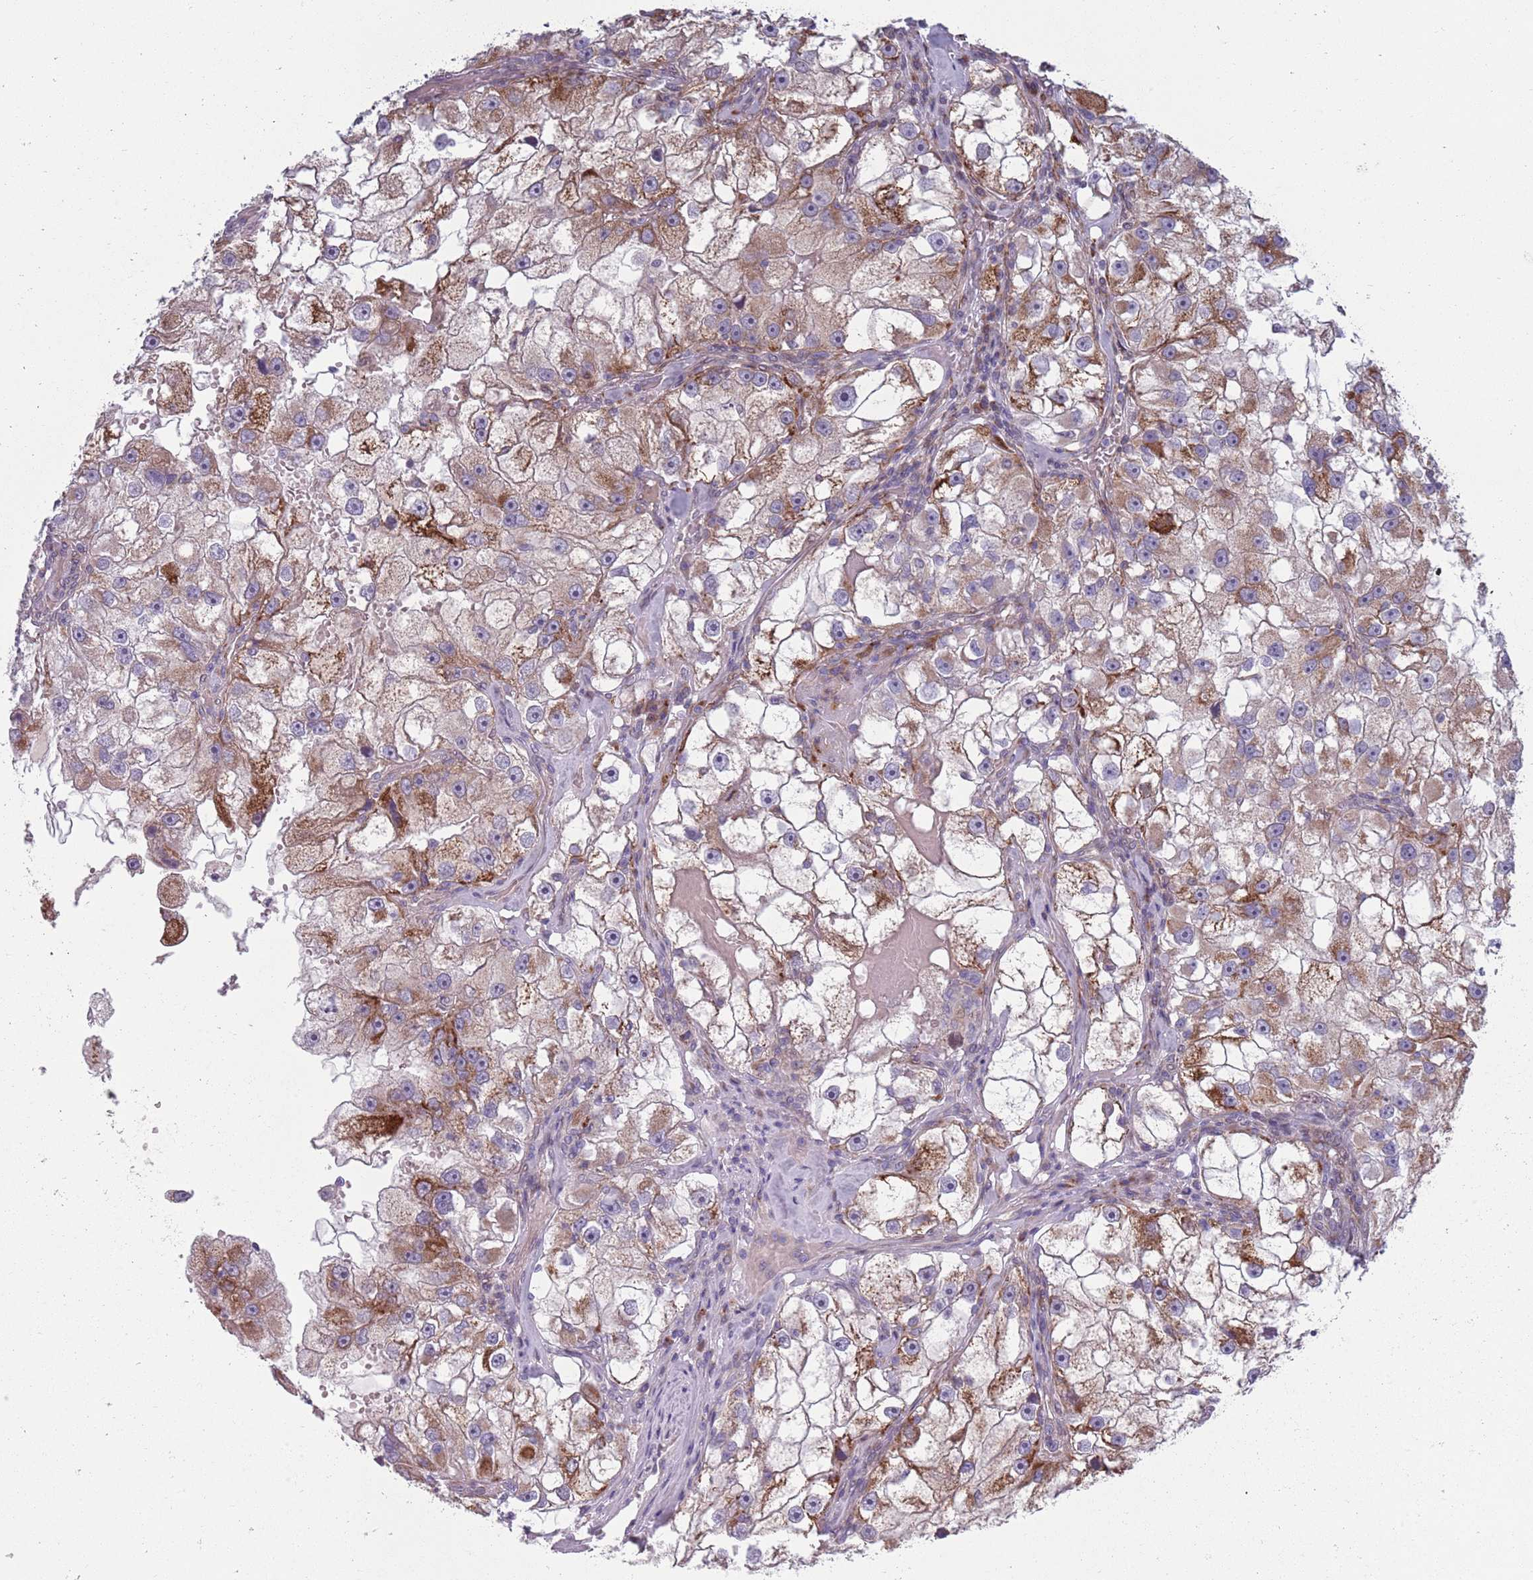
{"staining": {"intensity": "strong", "quantity": "25%-75%", "location": "cytoplasmic/membranous"}, "tissue": "renal cancer", "cell_type": "Tumor cells", "image_type": "cancer", "snomed": [{"axis": "morphology", "description": "Adenocarcinoma, NOS"}, {"axis": "topography", "description": "Kidney"}], "caption": "There is high levels of strong cytoplasmic/membranous staining in tumor cells of renal adenocarcinoma, as demonstrated by immunohistochemical staining (brown color).", "gene": "TYW1", "patient": {"sex": "male", "age": 63}}